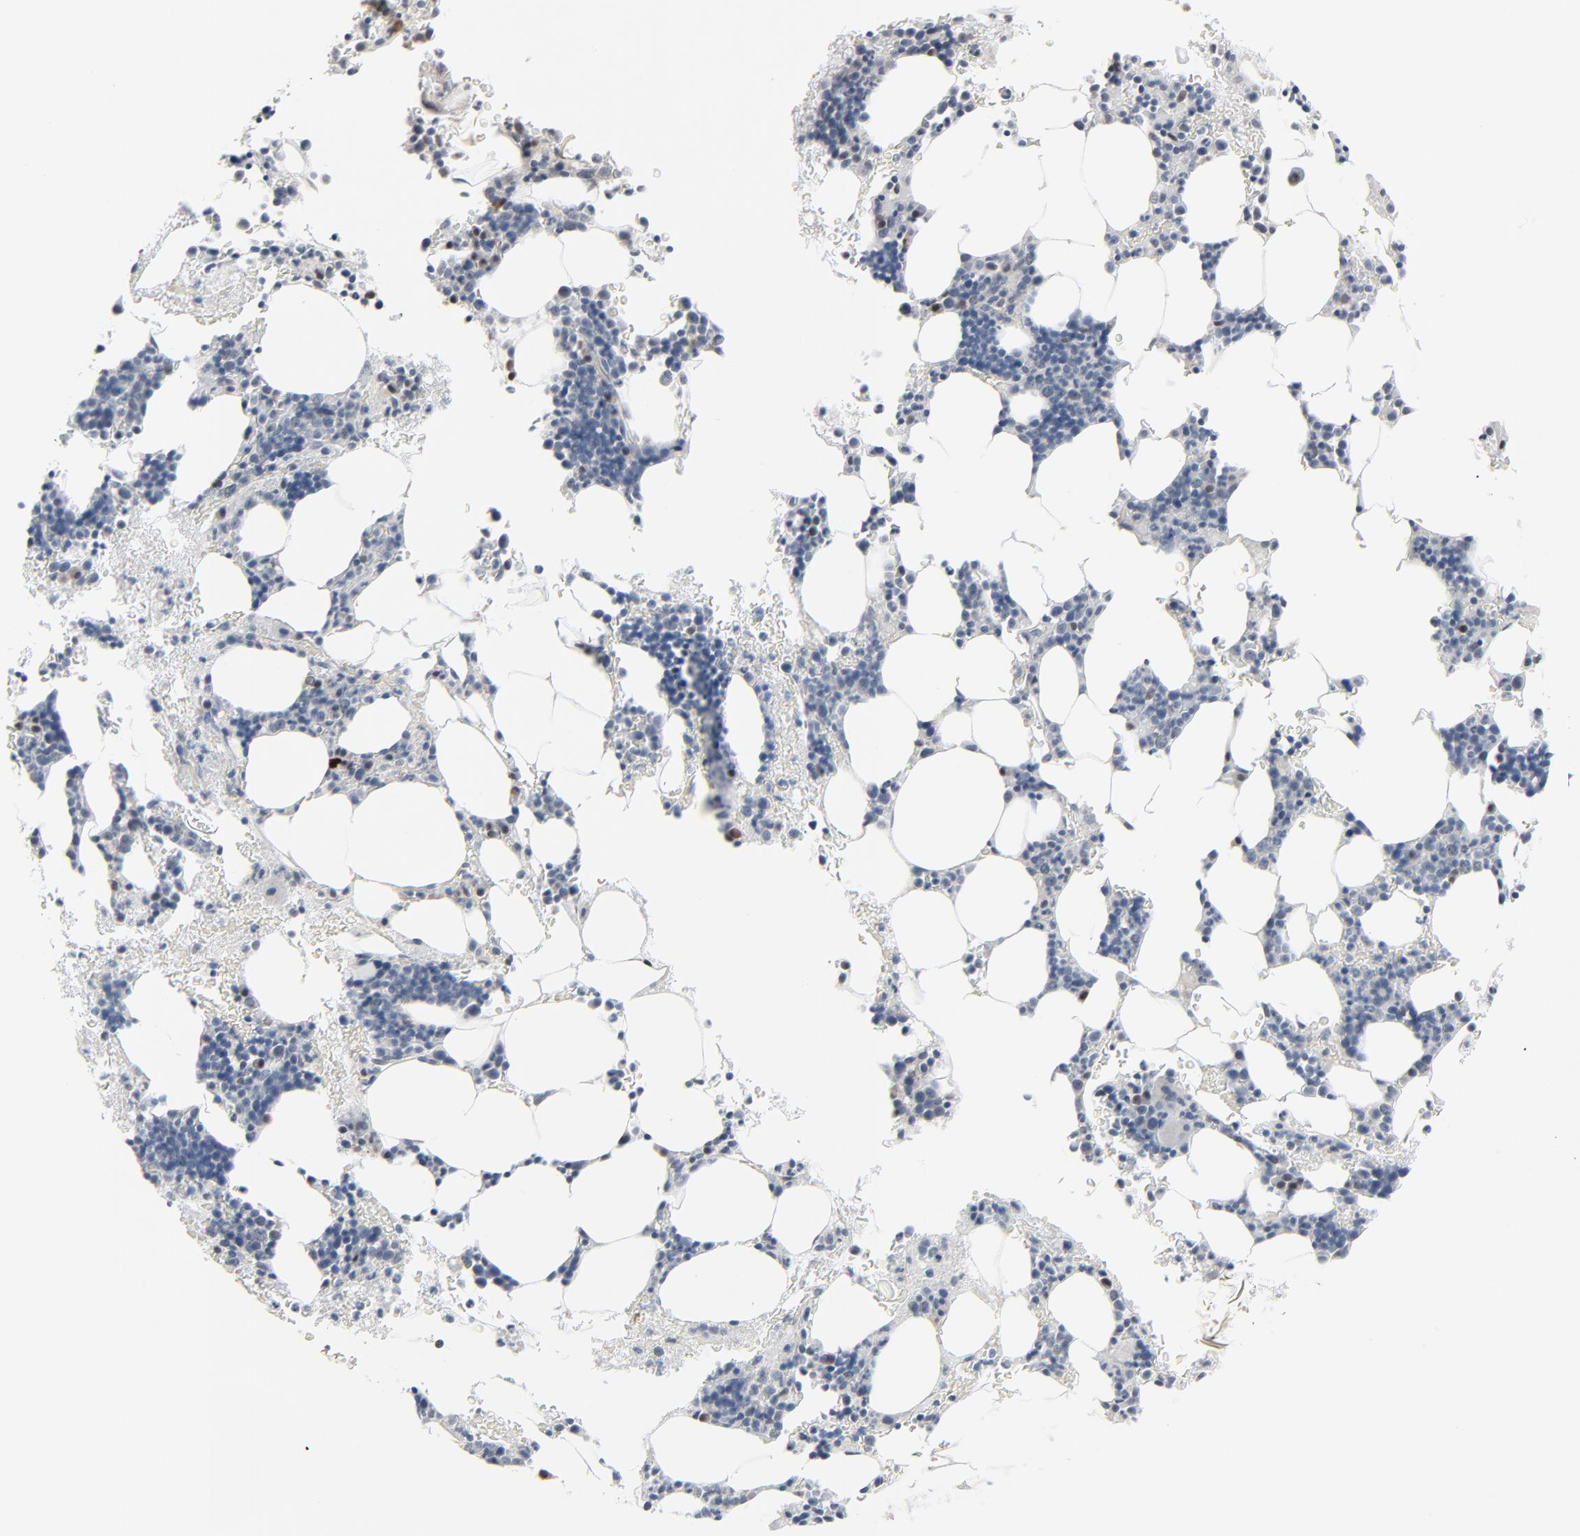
{"staining": {"intensity": "moderate", "quantity": "<25%", "location": "nuclear"}, "tissue": "bone marrow", "cell_type": "Hematopoietic cells", "image_type": "normal", "snomed": [{"axis": "morphology", "description": "Normal tissue, NOS"}, {"axis": "topography", "description": "Bone marrow"}], "caption": "Immunohistochemistry of benign bone marrow shows low levels of moderate nuclear positivity in approximately <25% of hematopoietic cells.", "gene": "SAGE1", "patient": {"sex": "male", "age": 78}}